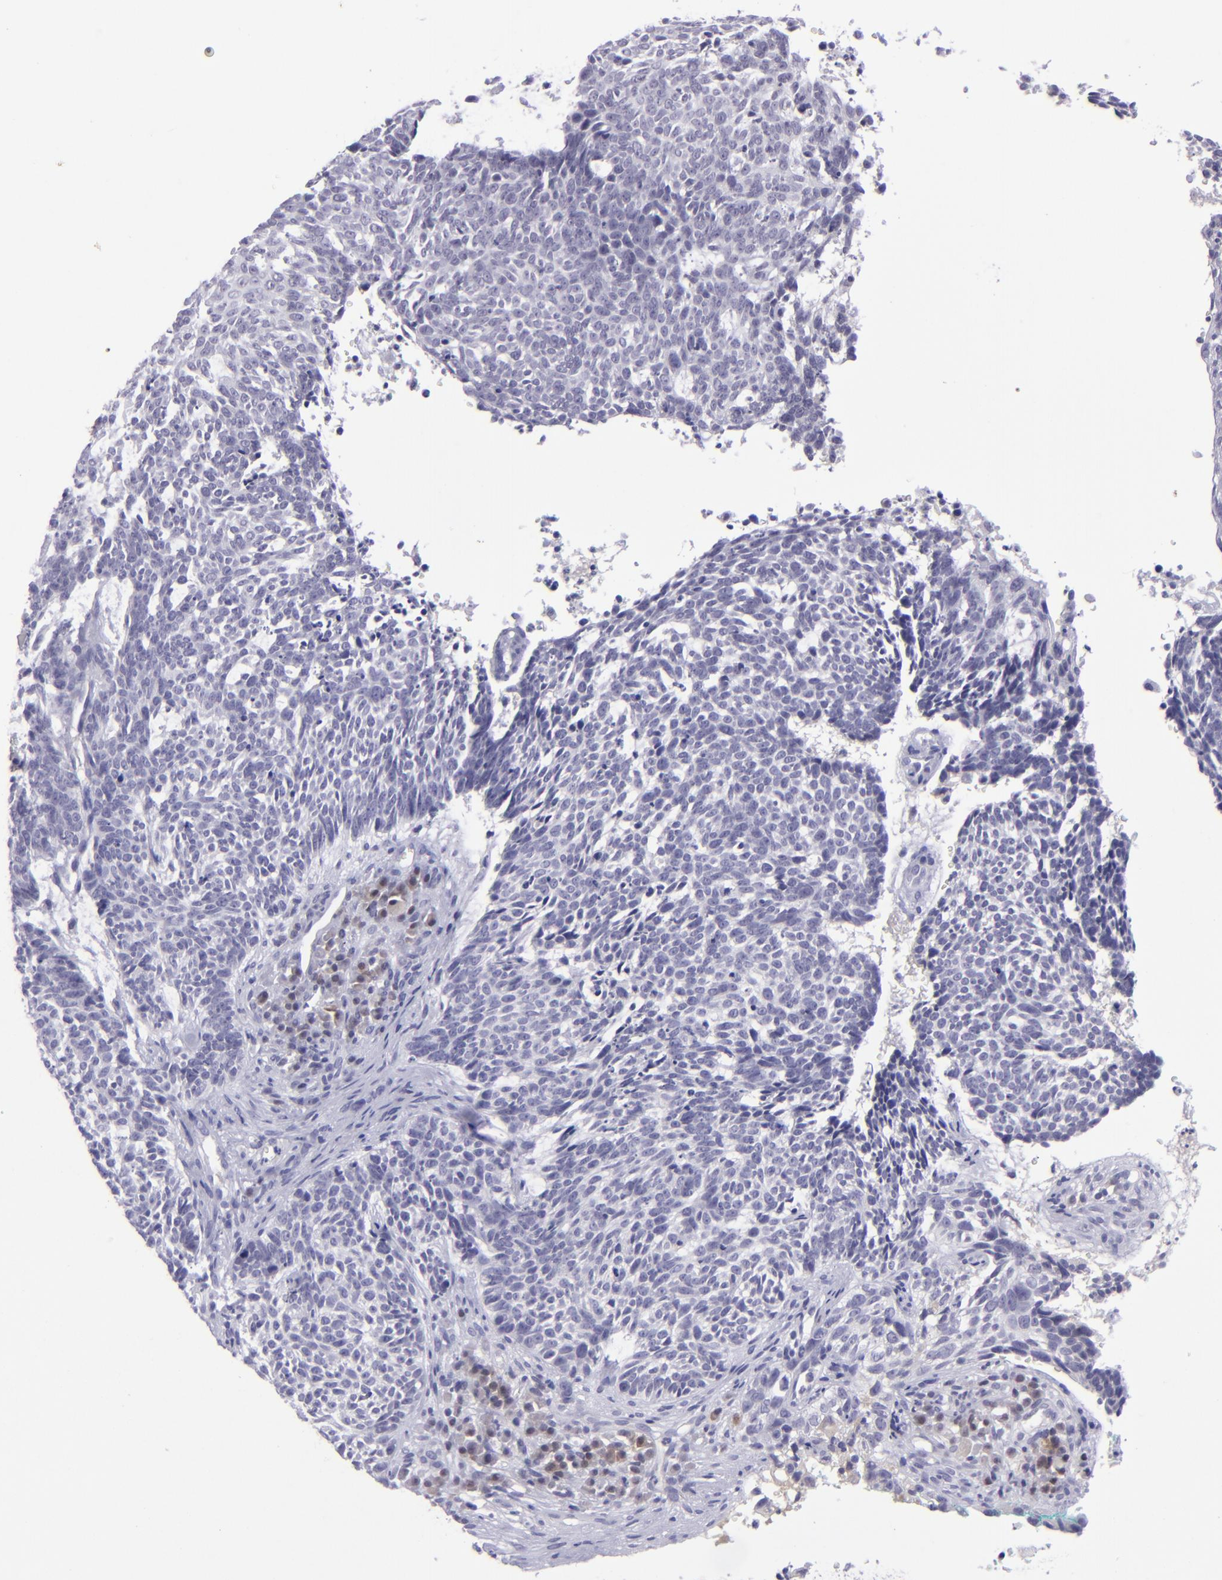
{"staining": {"intensity": "negative", "quantity": "none", "location": "none"}, "tissue": "skin cancer", "cell_type": "Tumor cells", "image_type": "cancer", "snomed": [{"axis": "morphology", "description": "Basal cell carcinoma"}, {"axis": "topography", "description": "Skin"}], "caption": "Immunohistochemistry image of human basal cell carcinoma (skin) stained for a protein (brown), which reveals no positivity in tumor cells.", "gene": "POU2F2", "patient": {"sex": "female", "age": 89}}